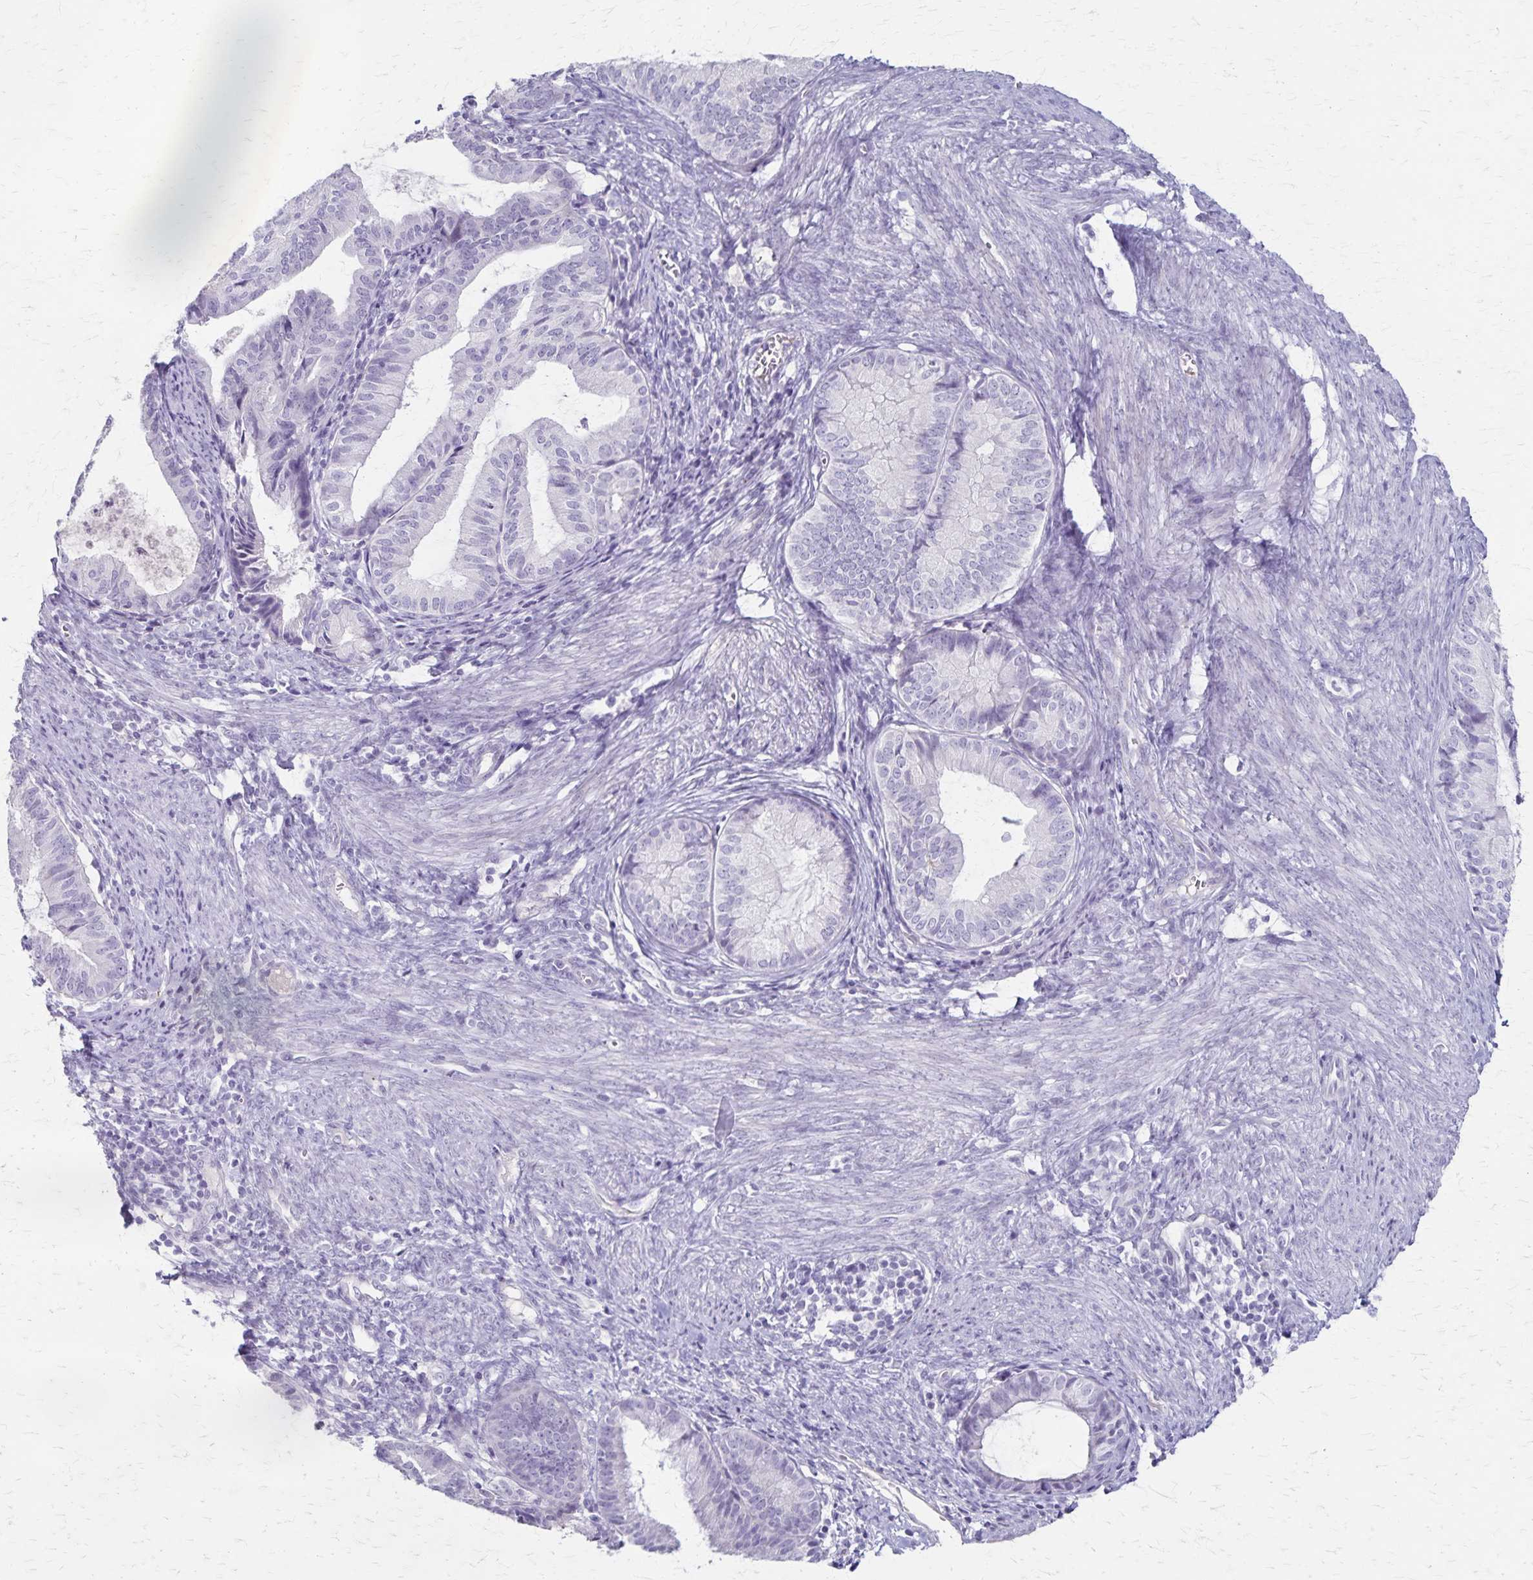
{"staining": {"intensity": "negative", "quantity": "none", "location": "none"}, "tissue": "endometrial cancer", "cell_type": "Tumor cells", "image_type": "cancer", "snomed": [{"axis": "morphology", "description": "Adenocarcinoma, NOS"}, {"axis": "topography", "description": "Endometrium"}], "caption": "High magnification brightfield microscopy of endometrial cancer stained with DAB (brown) and counterstained with hematoxylin (blue): tumor cells show no significant expression. (DAB (3,3'-diaminobenzidine) immunohistochemistry visualized using brightfield microscopy, high magnification).", "gene": "RASL10B", "patient": {"sex": "female", "age": 86}}